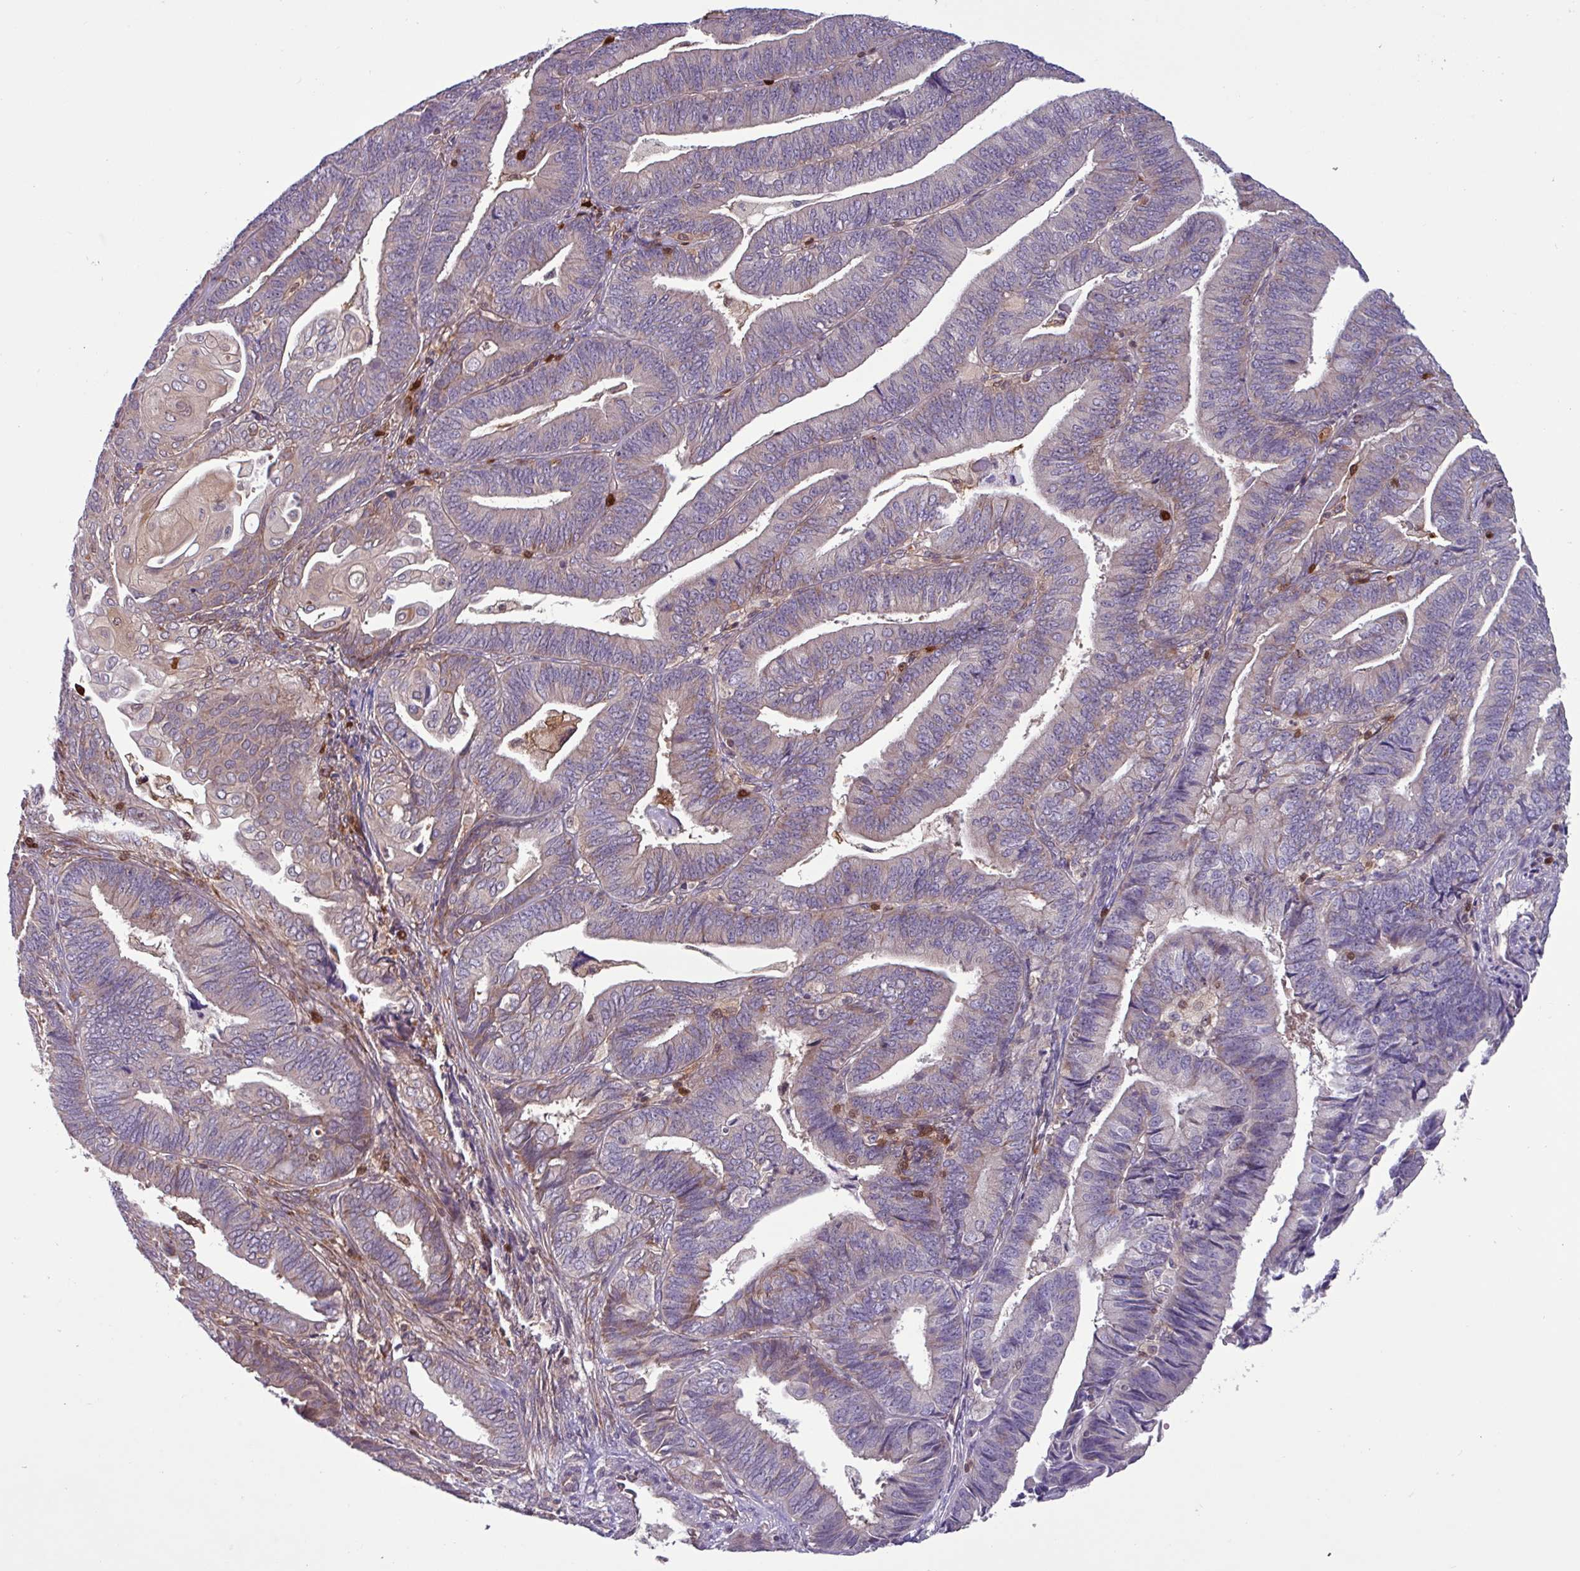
{"staining": {"intensity": "weak", "quantity": "<25%", "location": "cytoplasmic/membranous"}, "tissue": "endometrial cancer", "cell_type": "Tumor cells", "image_type": "cancer", "snomed": [{"axis": "morphology", "description": "Adenocarcinoma, NOS"}, {"axis": "topography", "description": "Endometrium"}], "caption": "DAB immunohistochemical staining of endometrial cancer (adenocarcinoma) exhibits no significant positivity in tumor cells.", "gene": "SEC61G", "patient": {"sex": "female", "age": 73}}